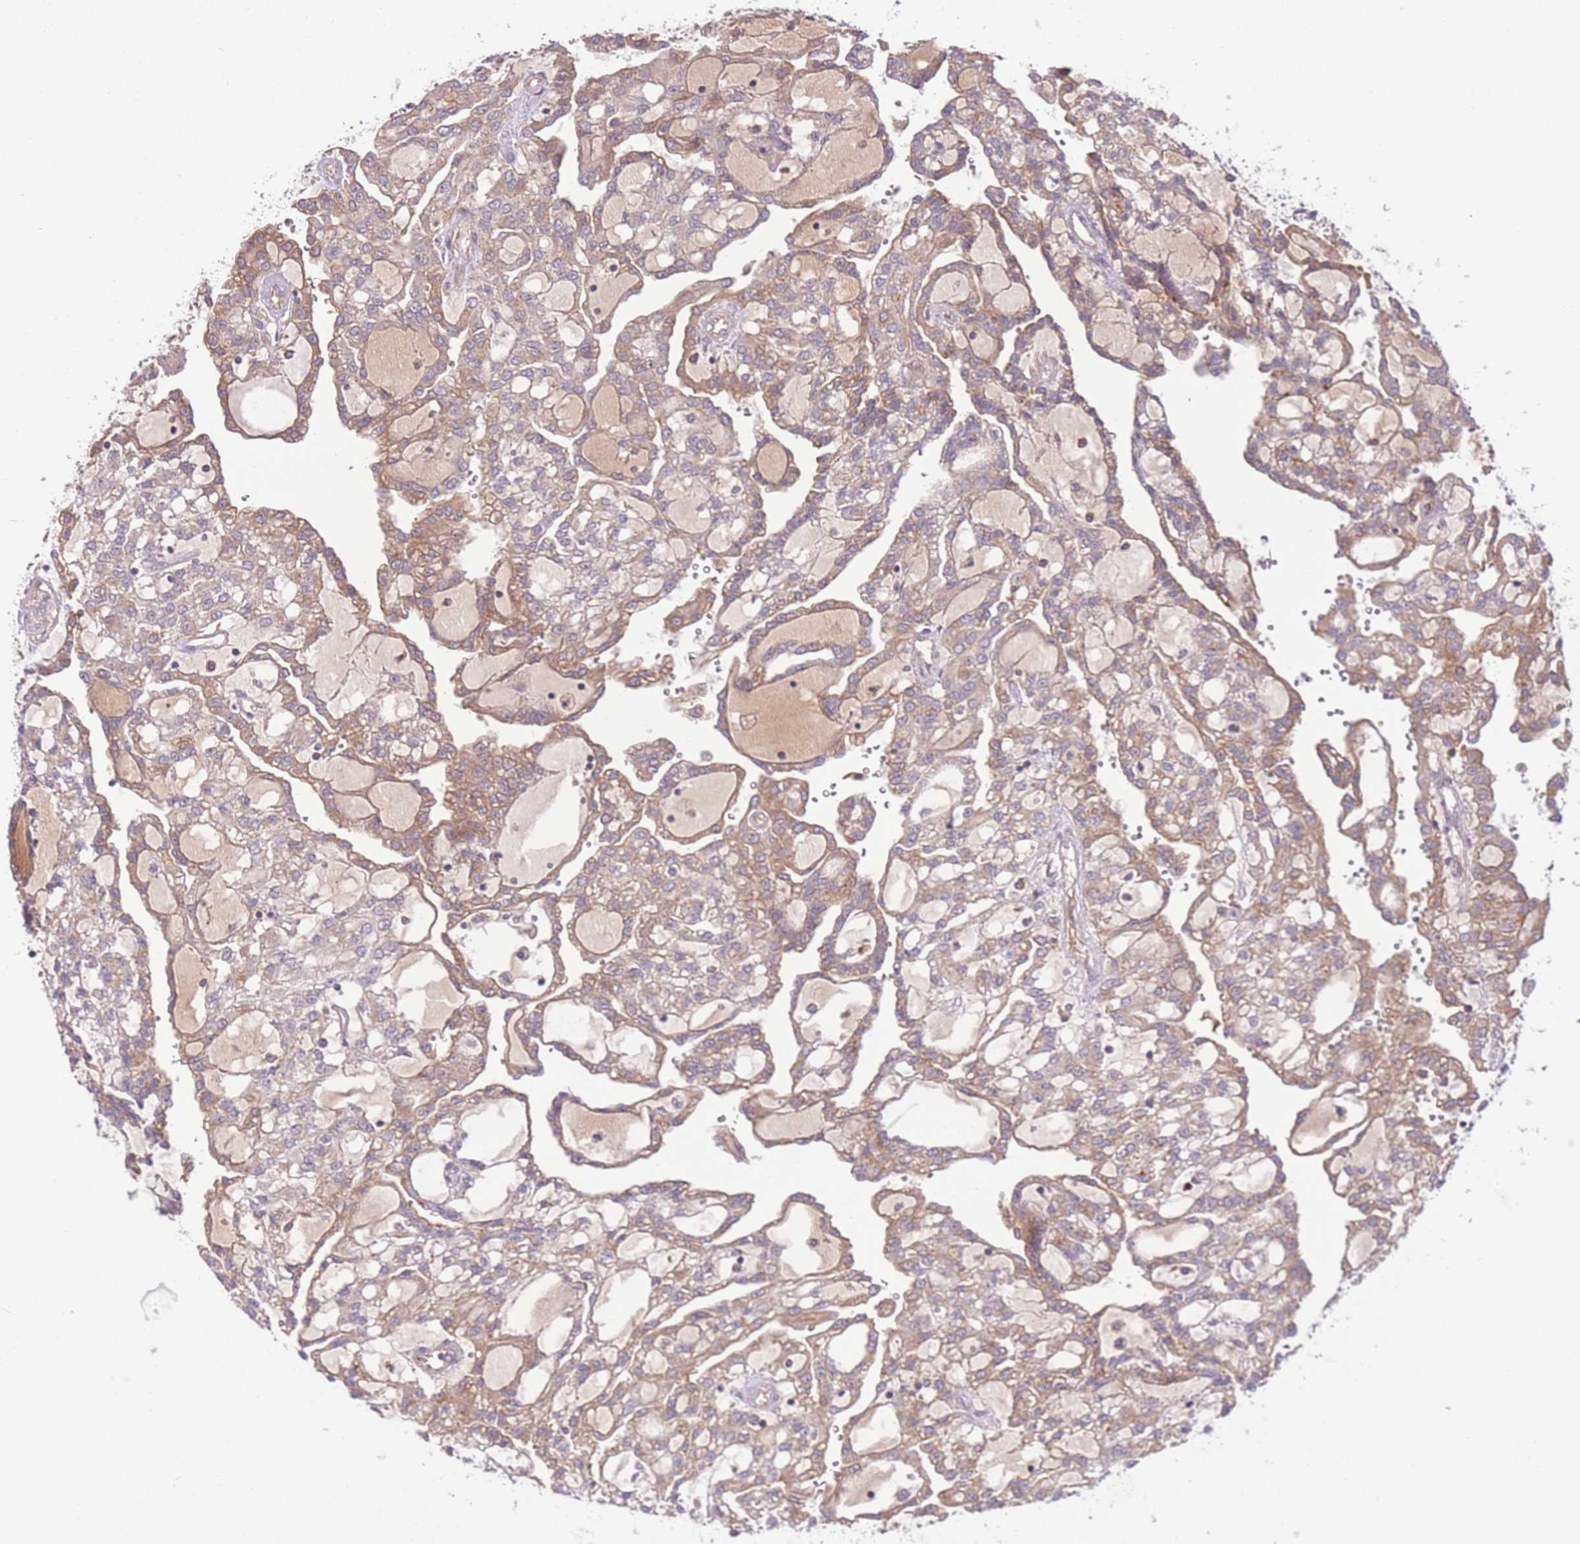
{"staining": {"intensity": "moderate", "quantity": "25%-75%", "location": "cytoplasmic/membranous"}, "tissue": "renal cancer", "cell_type": "Tumor cells", "image_type": "cancer", "snomed": [{"axis": "morphology", "description": "Adenocarcinoma, NOS"}, {"axis": "topography", "description": "Kidney"}], "caption": "Immunohistochemical staining of renal cancer (adenocarcinoma) demonstrates moderate cytoplasmic/membranous protein positivity in about 25%-75% of tumor cells. The protein is shown in brown color, while the nuclei are stained blue.", "gene": "POLR3F", "patient": {"sex": "male", "age": 63}}